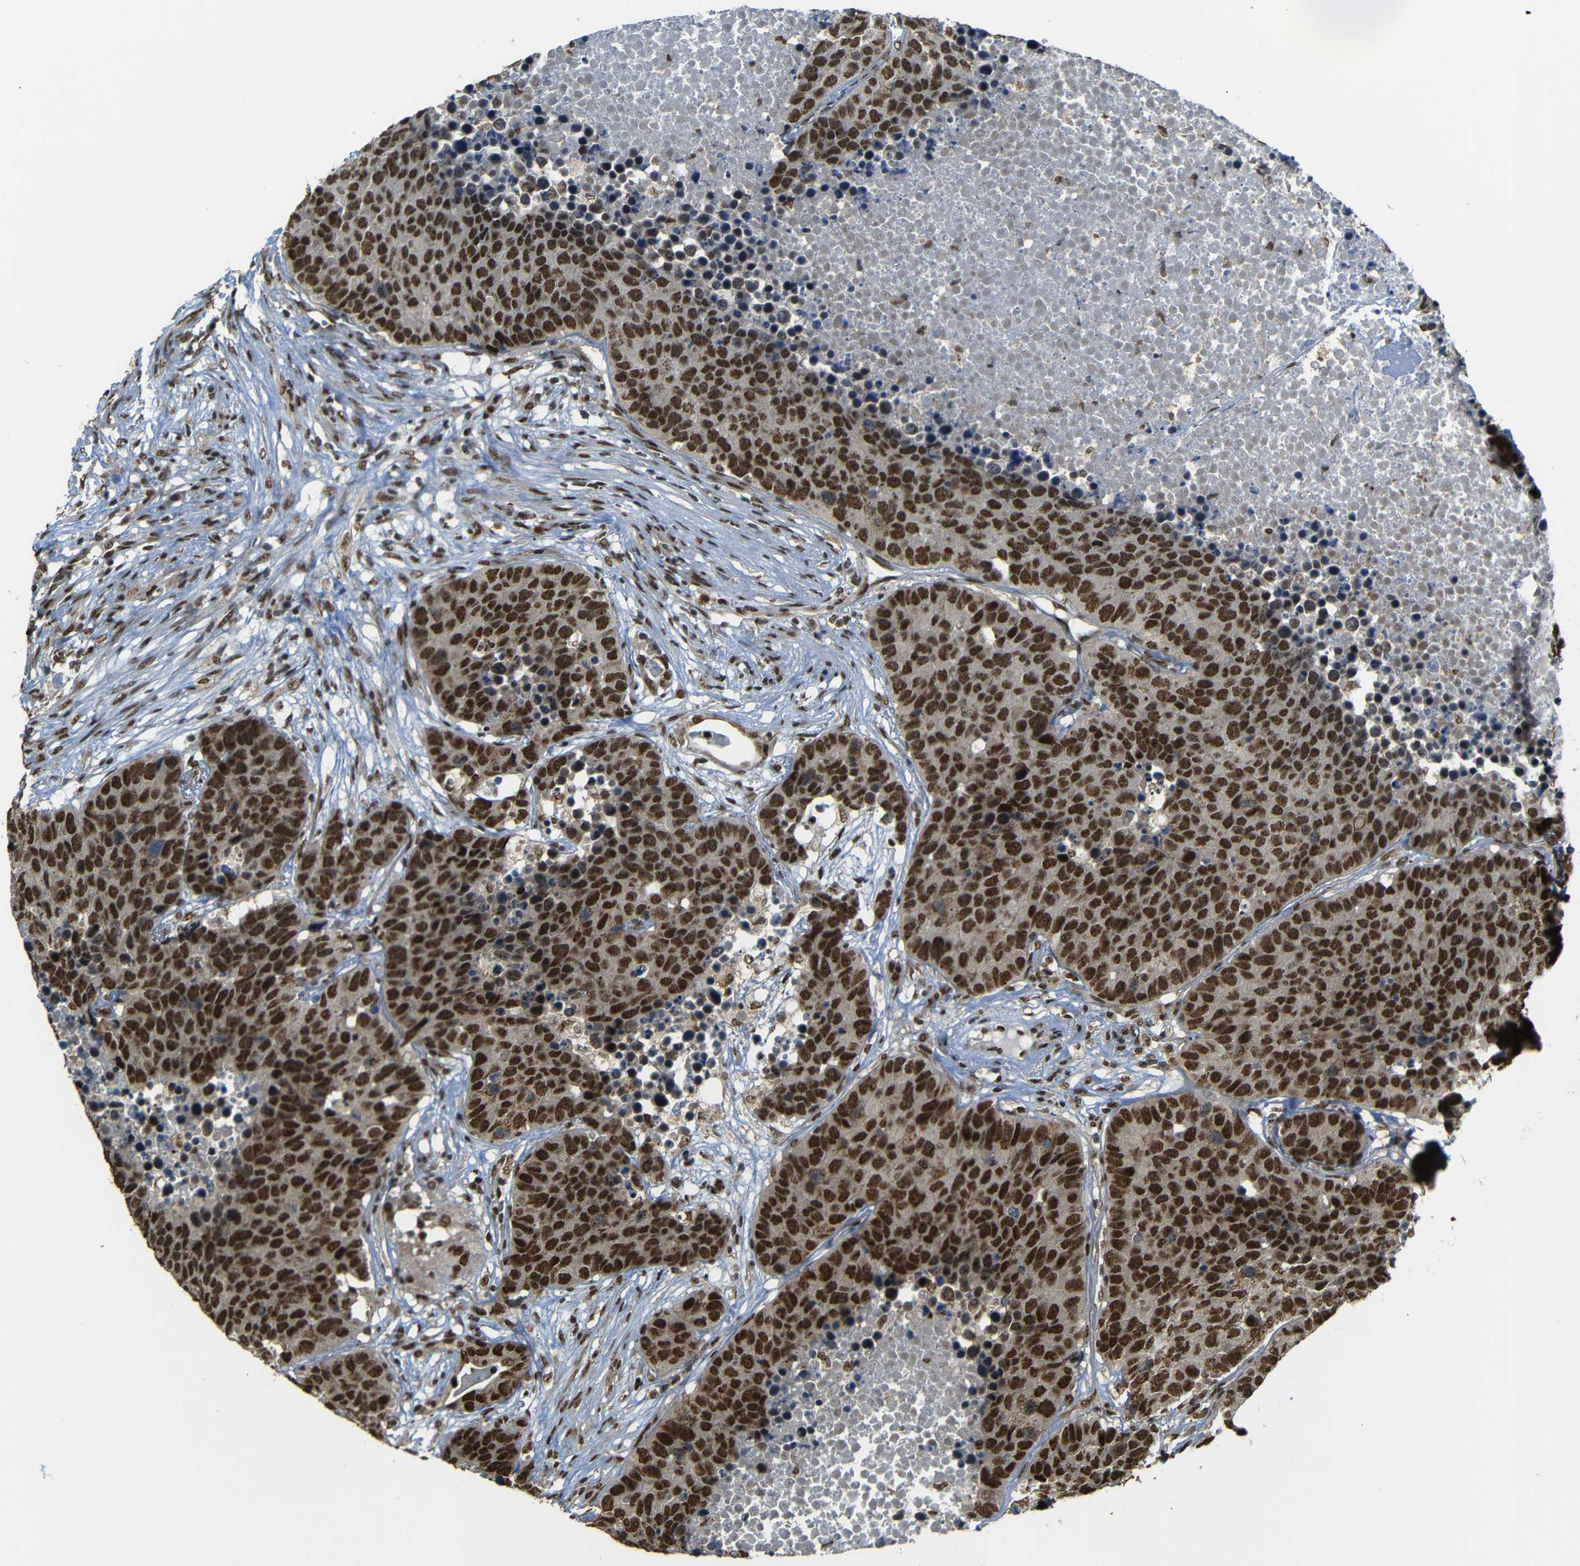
{"staining": {"intensity": "strong", "quantity": ">75%", "location": "cytoplasmic/membranous,nuclear"}, "tissue": "carcinoid", "cell_type": "Tumor cells", "image_type": "cancer", "snomed": [{"axis": "morphology", "description": "Carcinoid, malignant, NOS"}, {"axis": "topography", "description": "Lung"}], "caption": "Malignant carcinoid stained with a brown dye demonstrates strong cytoplasmic/membranous and nuclear positive staining in about >75% of tumor cells.", "gene": "TCF7L2", "patient": {"sex": "male", "age": 60}}